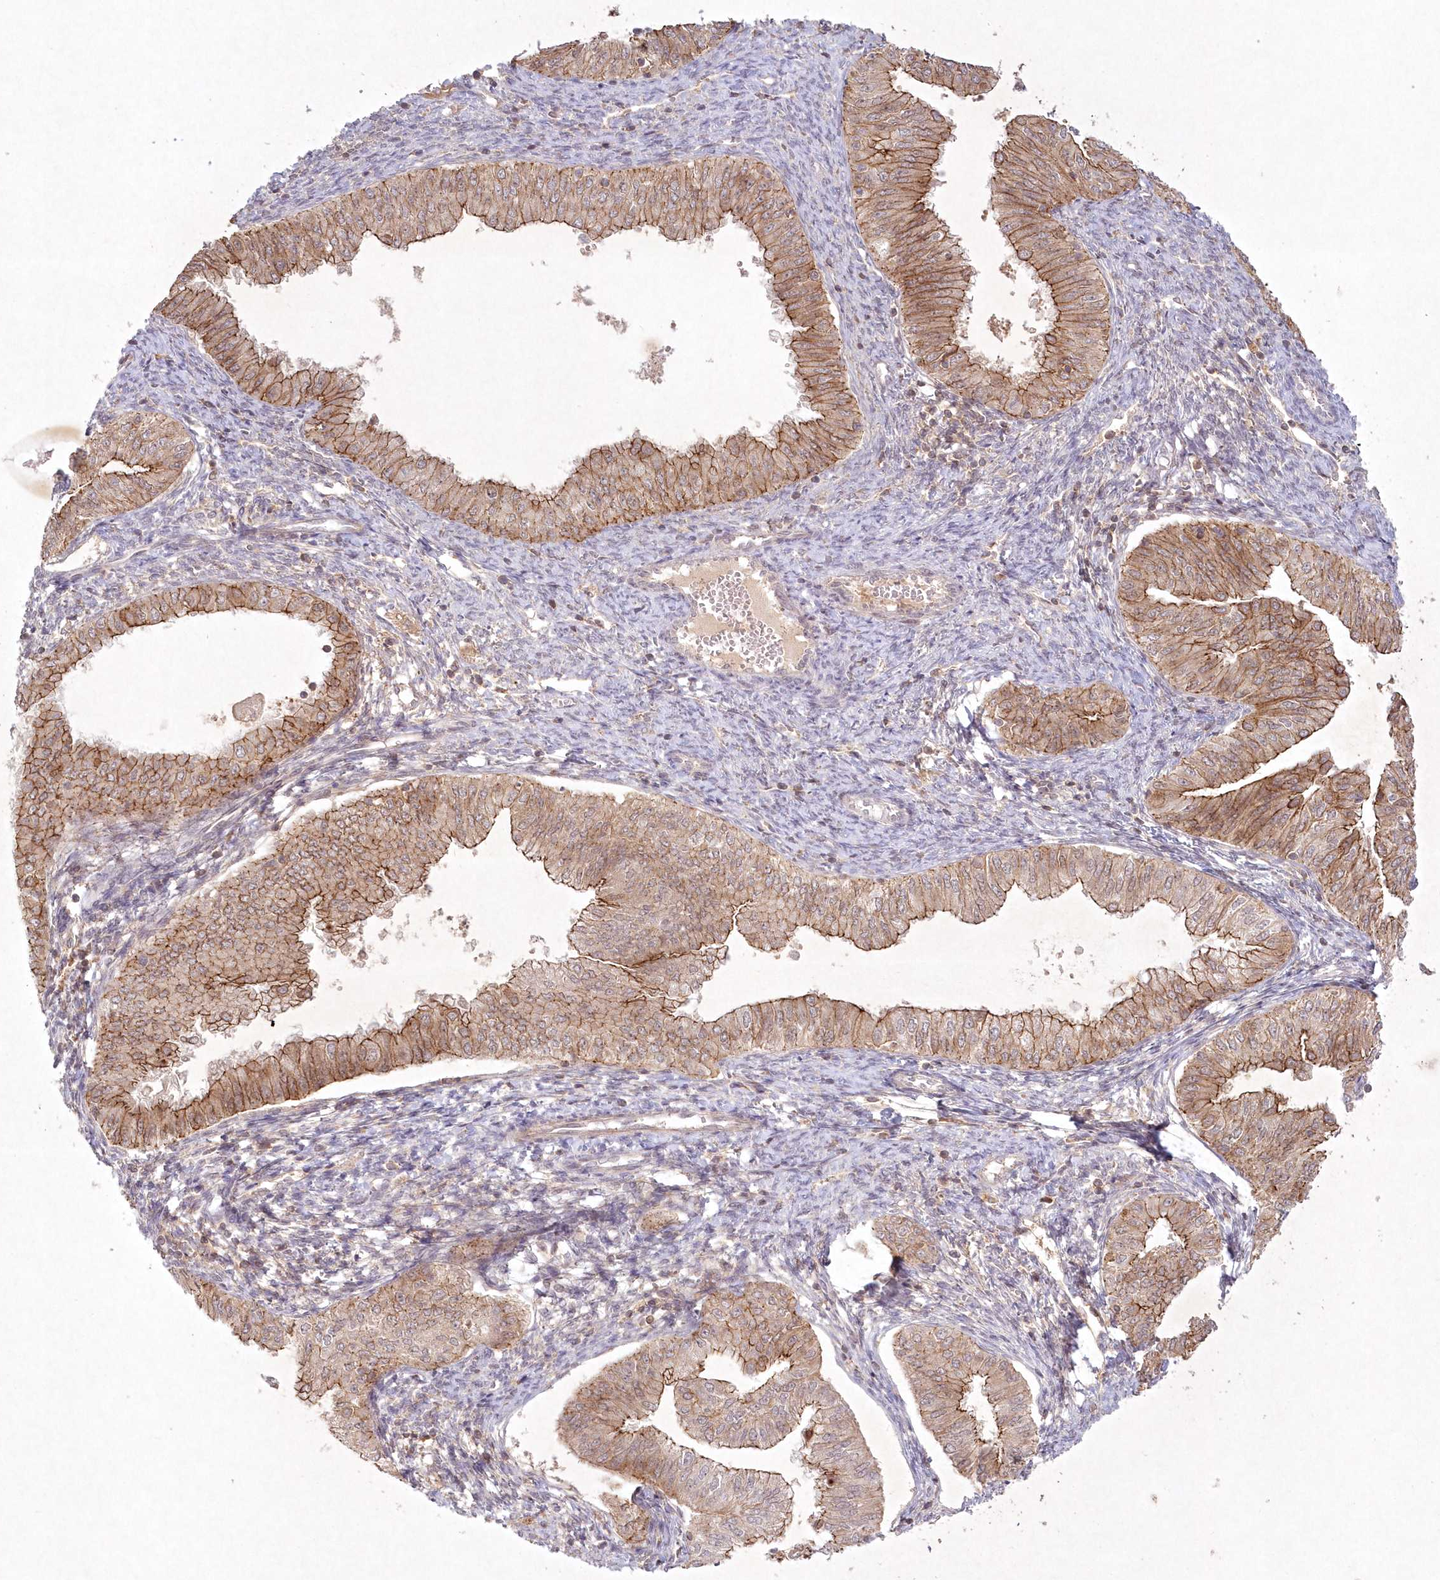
{"staining": {"intensity": "moderate", "quantity": "25%-75%", "location": "cytoplasmic/membranous"}, "tissue": "endometrial cancer", "cell_type": "Tumor cells", "image_type": "cancer", "snomed": [{"axis": "morphology", "description": "Normal tissue, NOS"}, {"axis": "morphology", "description": "Adenocarcinoma, NOS"}, {"axis": "topography", "description": "Endometrium"}], "caption": "Protein expression analysis of endometrial cancer displays moderate cytoplasmic/membranous expression in approximately 25%-75% of tumor cells. The staining is performed using DAB brown chromogen to label protein expression. The nuclei are counter-stained blue using hematoxylin.", "gene": "TOGARAM2", "patient": {"sex": "female", "age": 53}}